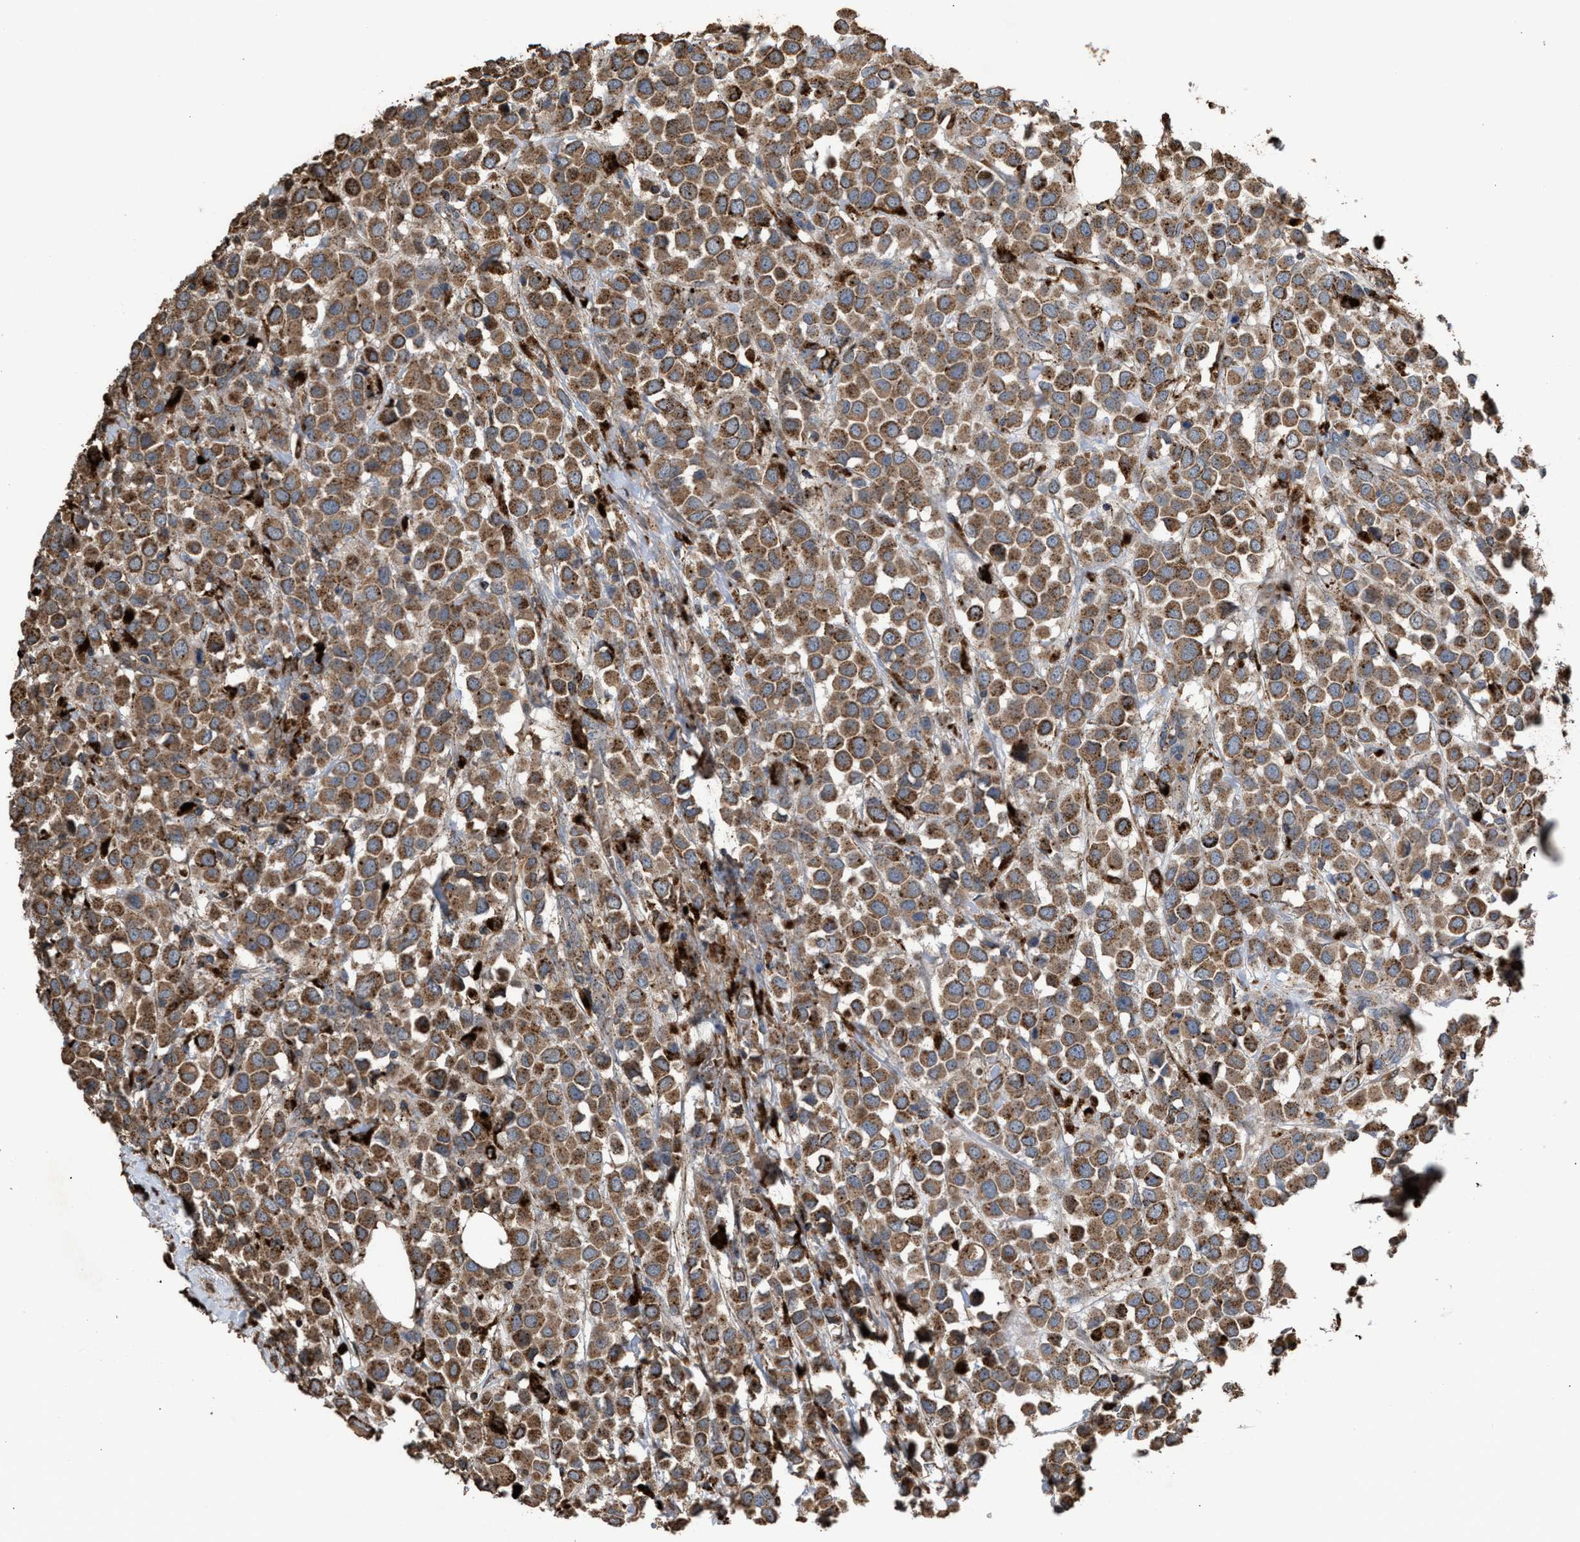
{"staining": {"intensity": "moderate", "quantity": ">75%", "location": "cytoplasmic/membranous"}, "tissue": "breast cancer", "cell_type": "Tumor cells", "image_type": "cancer", "snomed": [{"axis": "morphology", "description": "Duct carcinoma"}, {"axis": "topography", "description": "Breast"}], "caption": "Human breast infiltrating ductal carcinoma stained with a brown dye reveals moderate cytoplasmic/membranous positive positivity in approximately >75% of tumor cells.", "gene": "ELMO3", "patient": {"sex": "female", "age": 61}}